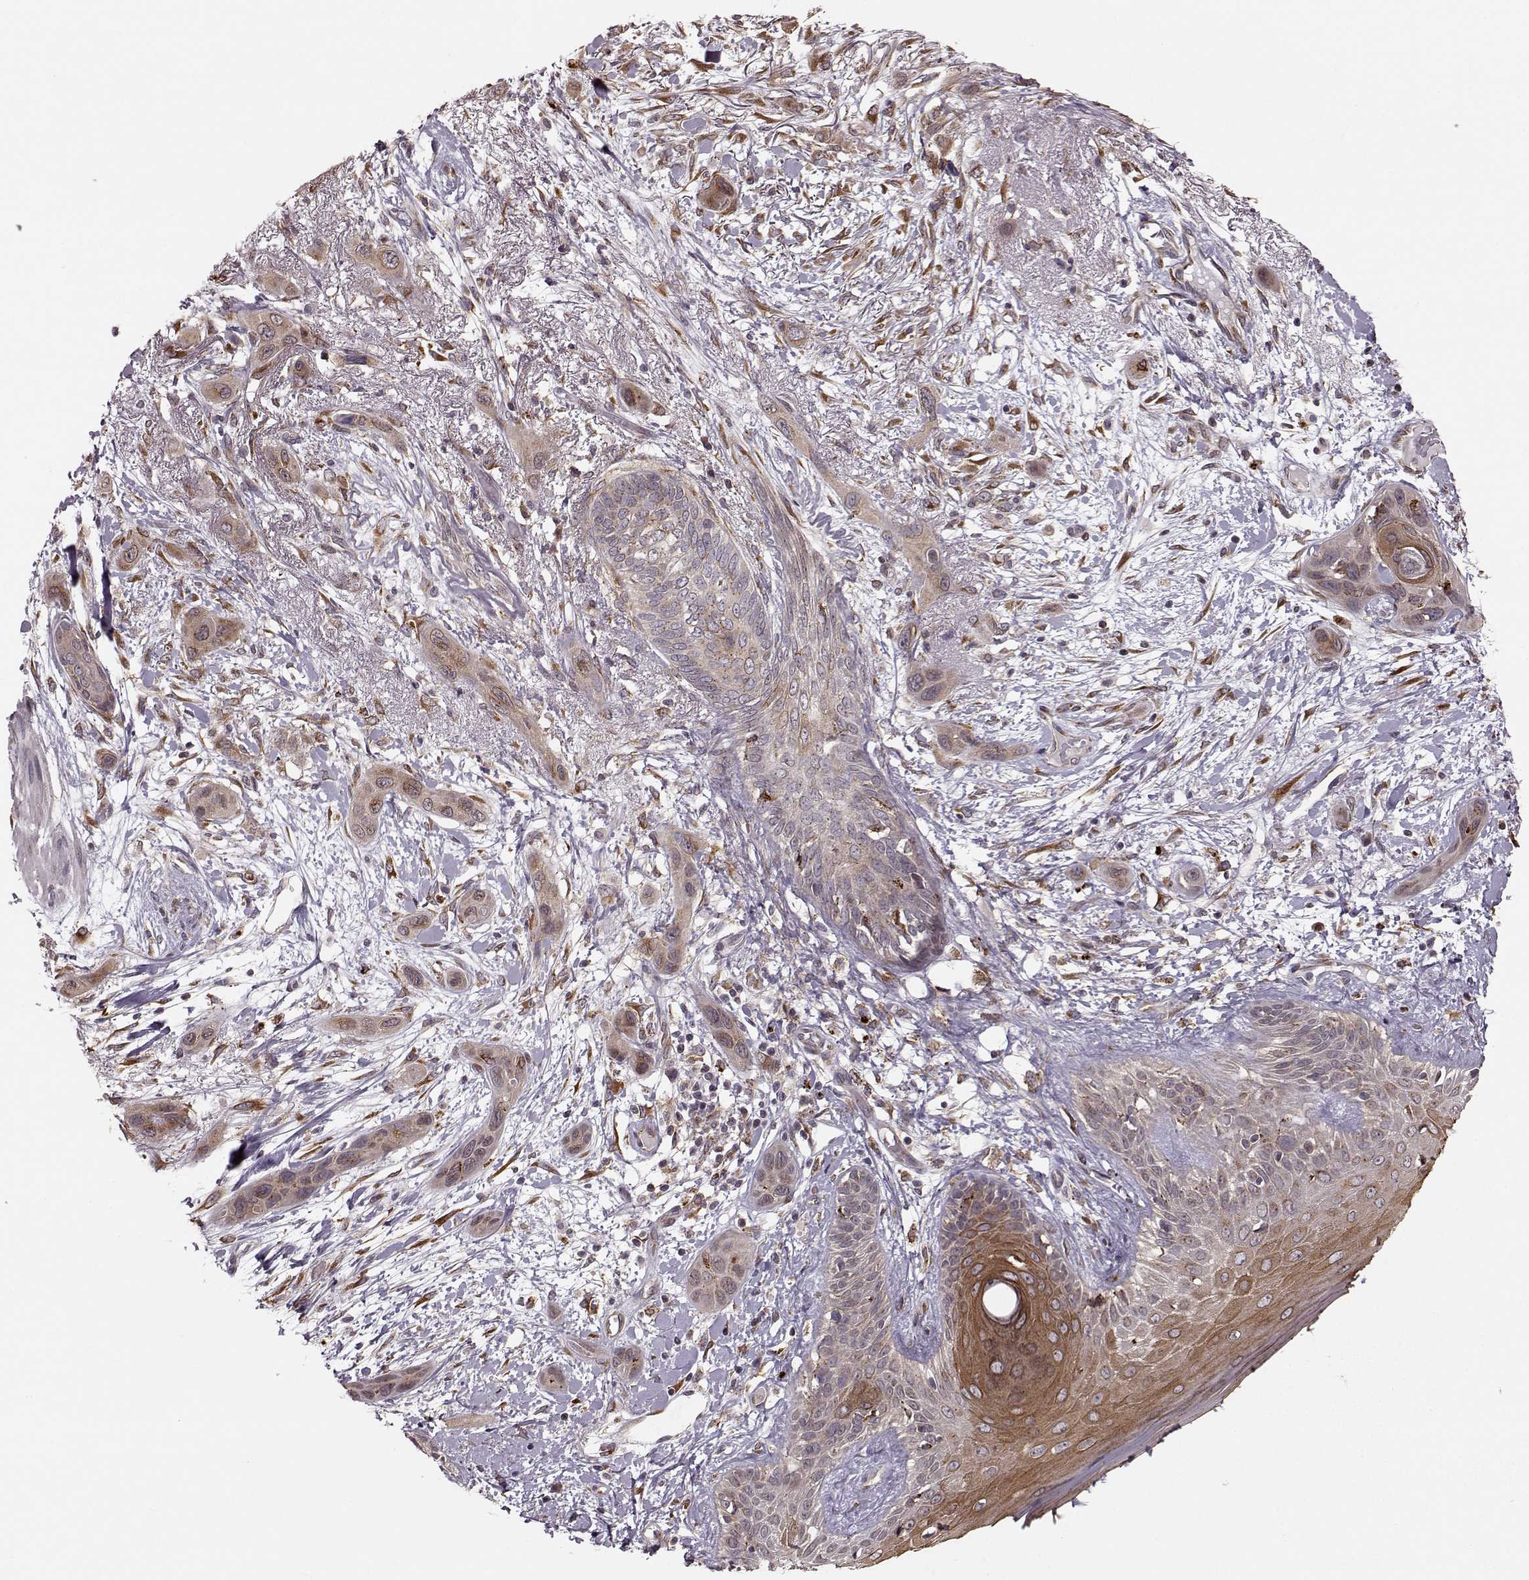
{"staining": {"intensity": "weak", "quantity": ">75%", "location": "cytoplasmic/membranous"}, "tissue": "skin cancer", "cell_type": "Tumor cells", "image_type": "cancer", "snomed": [{"axis": "morphology", "description": "Squamous cell carcinoma, NOS"}, {"axis": "topography", "description": "Skin"}], "caption": "Immunohistochemistry (IHC) photomicrograph of squamous cell carcinoma (skin) stained for a protein (brown), which shows low levels of weak cytoplasmic/membranous staining in approximately >75% of tumor cells.", "gene": "YIPF5", "patient": {"sex": "male", "age": 79}}